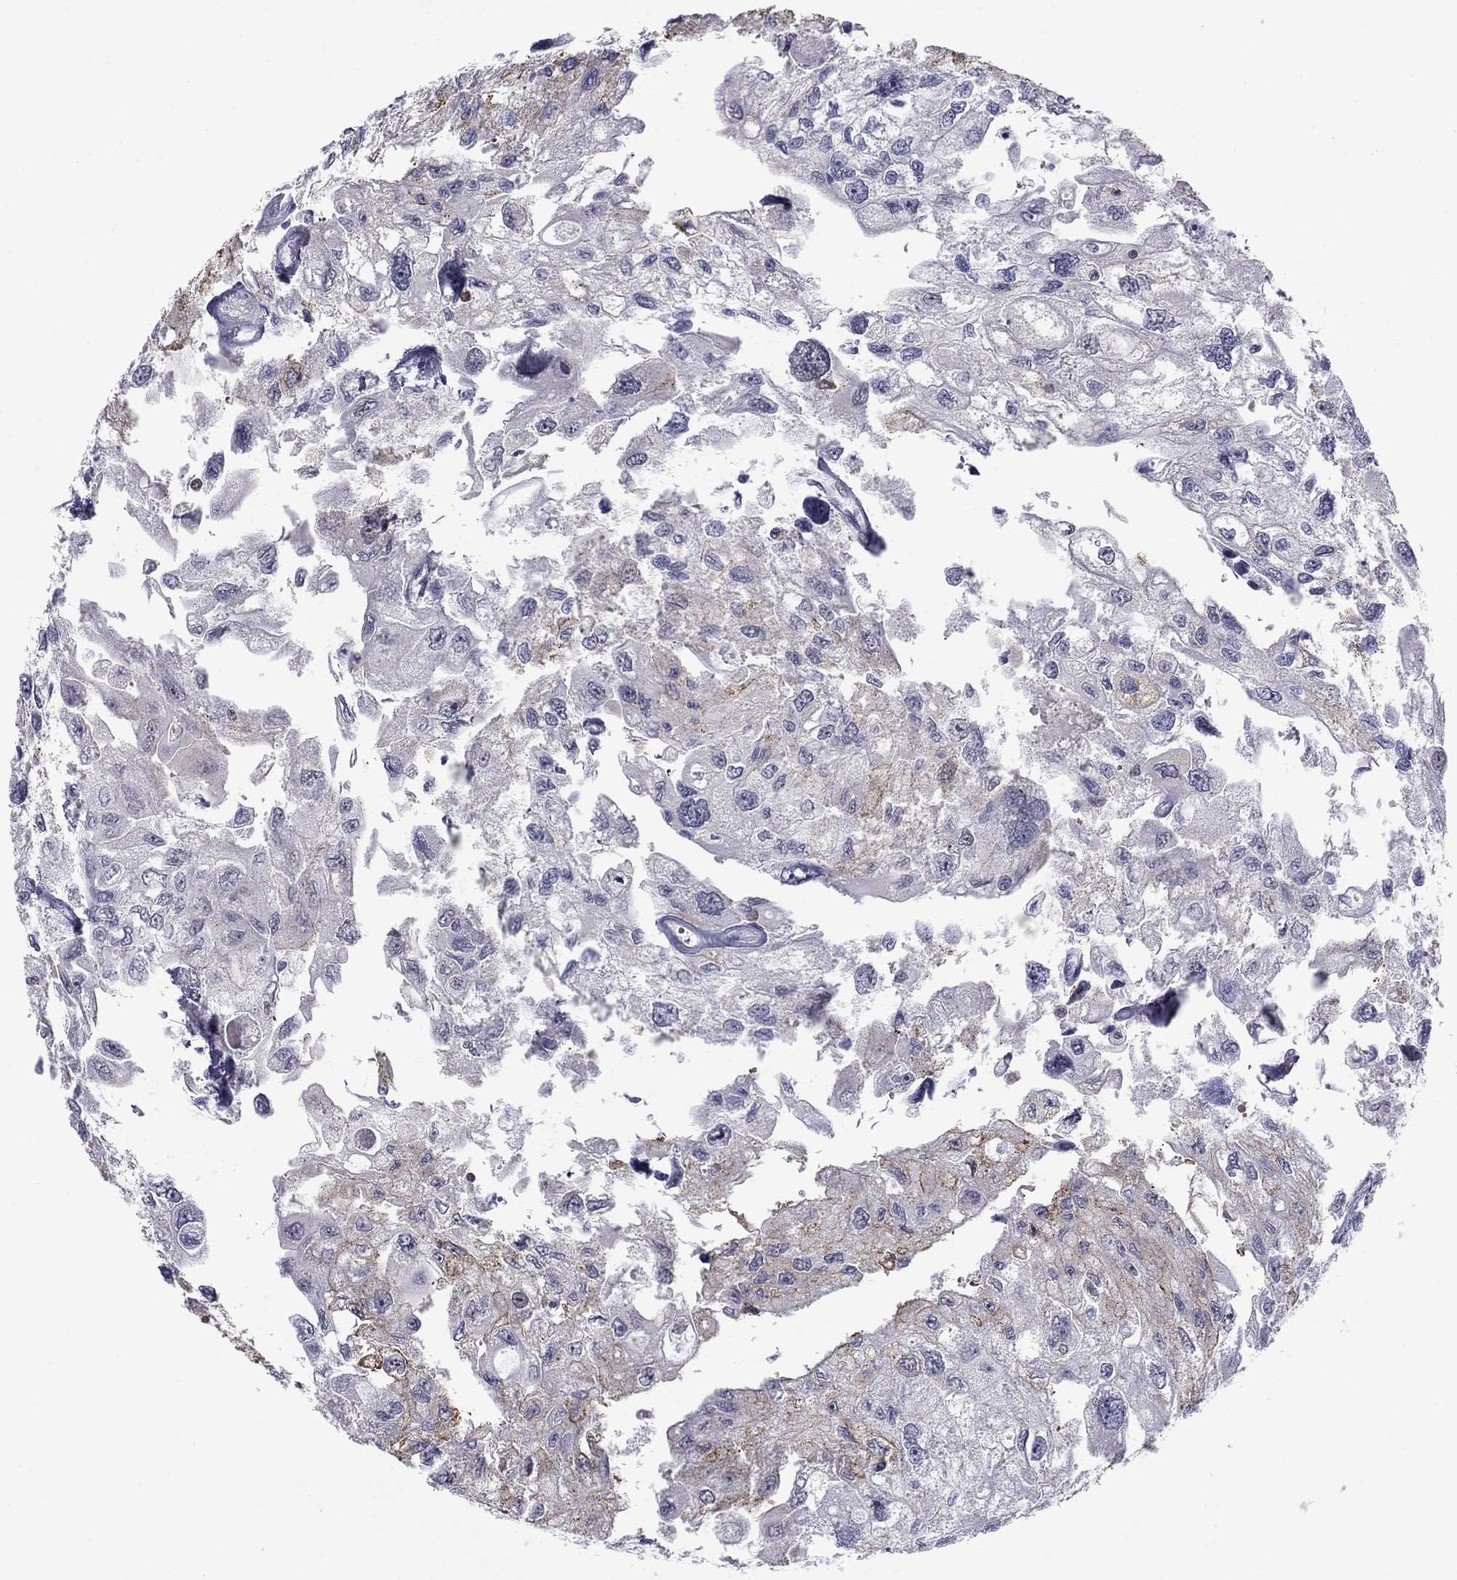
{"staining": {"intensity": "negative", "quantity": "none", "location": "none"}, "tissue": "urothelial cancer", "cell_type": "Tumor cells", "image_type": "cancer", "snomed": [{"axis": "morphology", "description": "Urothelial carcinoma, High grade"}, {"axis": "topography", "description": "Urinary bladder"}], "caption": "High magnification brightfield microscopy of high-grade urothelial carcinoma stained with DAB (3,3'-diaminobenzidine) (brown) and counterstained with hematoxylin (blue): tumor cells show no significant positivity. (DAB IHC visualized using brightfield microscopy, high magnification).", "gene": "ARHGAP27", "patient": {"sex": "male", "age": 59}}